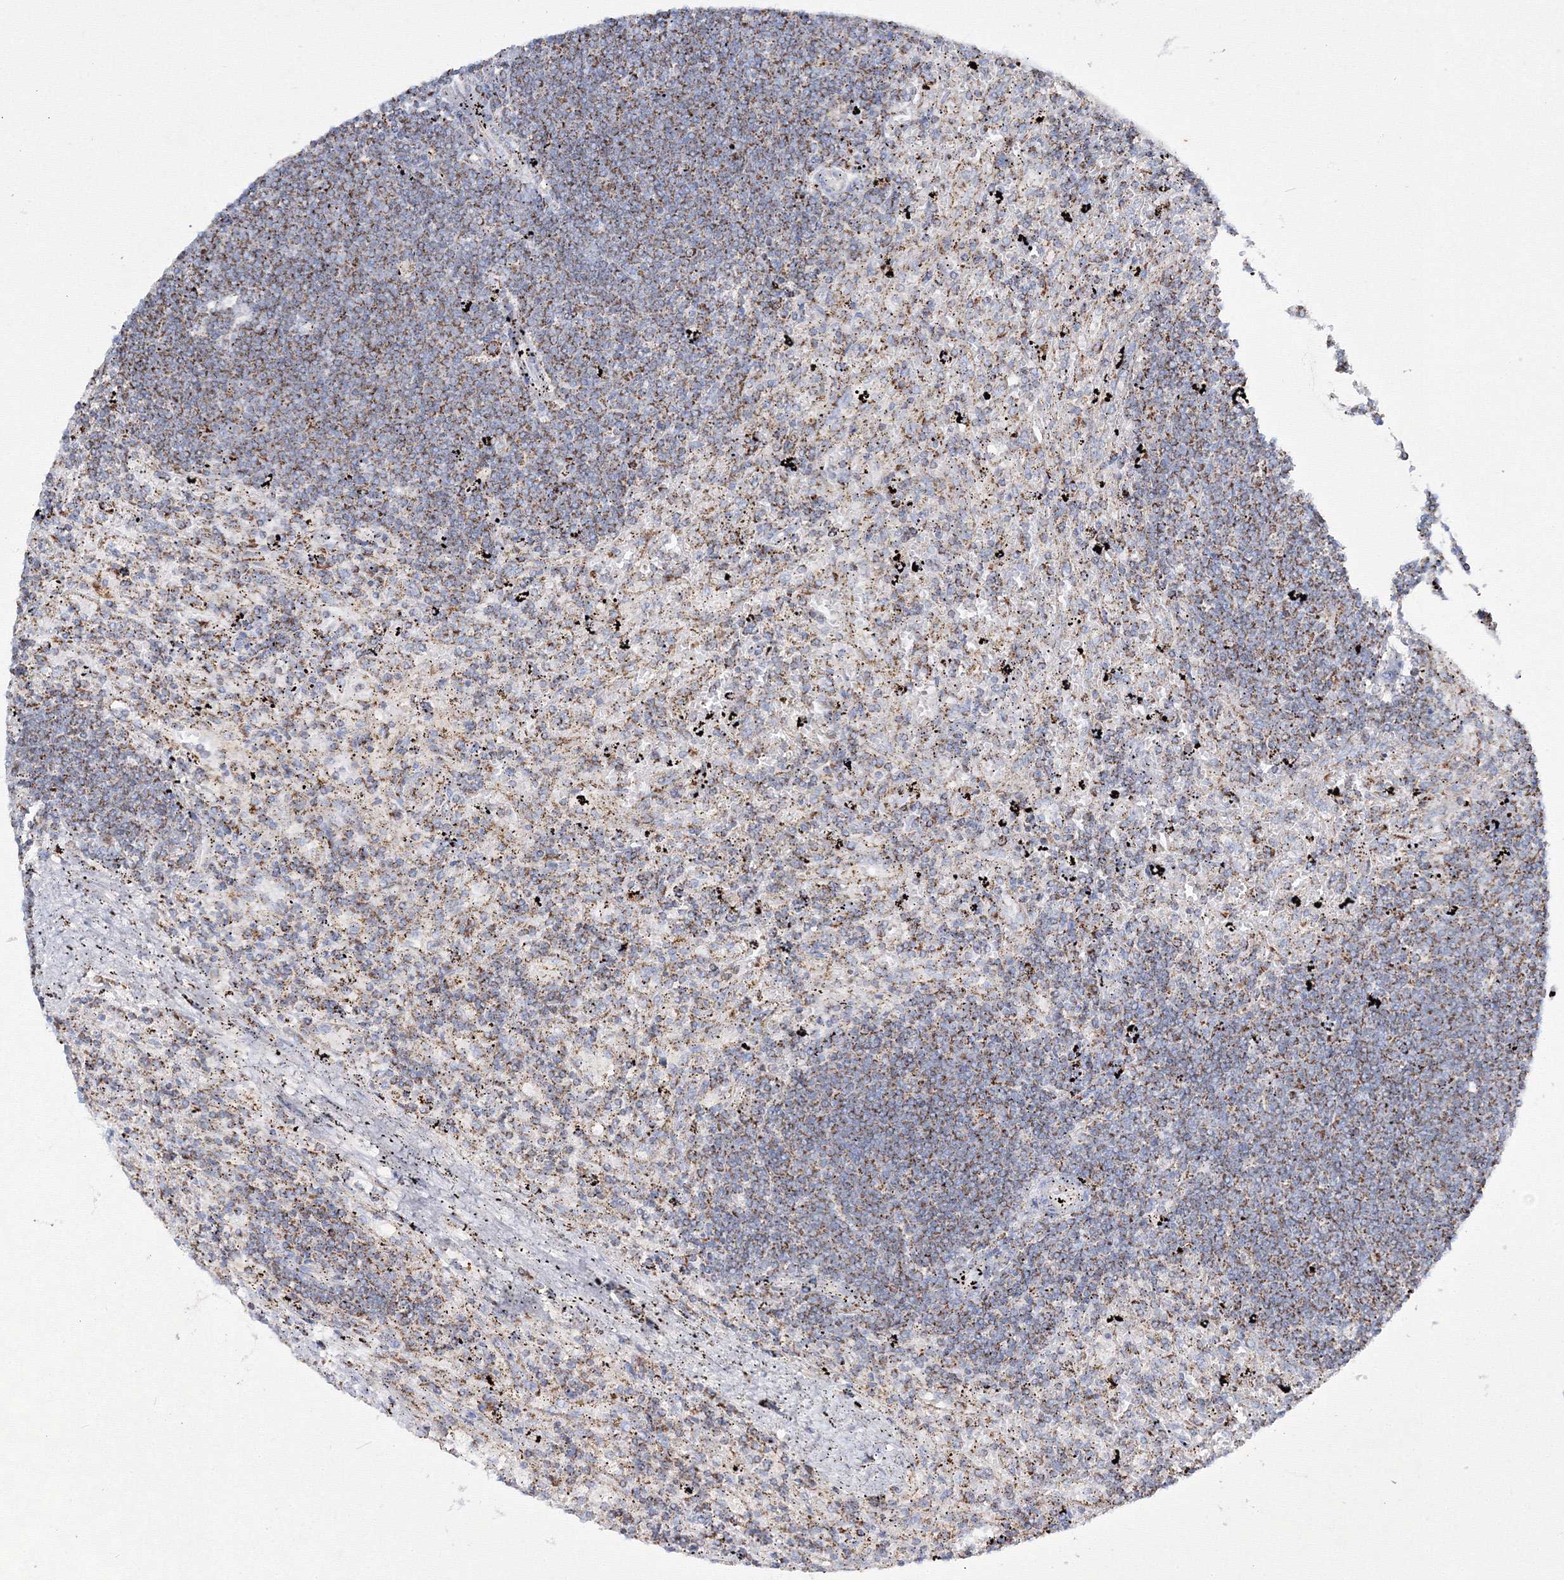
{"staining": {"intensity": "weak", "quantity": ">75%", "location": "cytoplasmic/membranous"}, "tissue": "lymphoma", "cell_type": "Tumor cells", "image_type": "cancer", "snomed": [{"axis": "morphology", "description": "Malignant lymphoma, non-Hodgkin's type, Low grade"}, {"axis": "topography", "description": "Spleen"}], "caption": "The micrograph displays immunohistochemical staining of lymphoma. There is weak cytoplasmic/membranous staining is present in about >75% of tumor cells.", "gene": "IGSF9", "patient": {"sex": "male", "age": 76}}